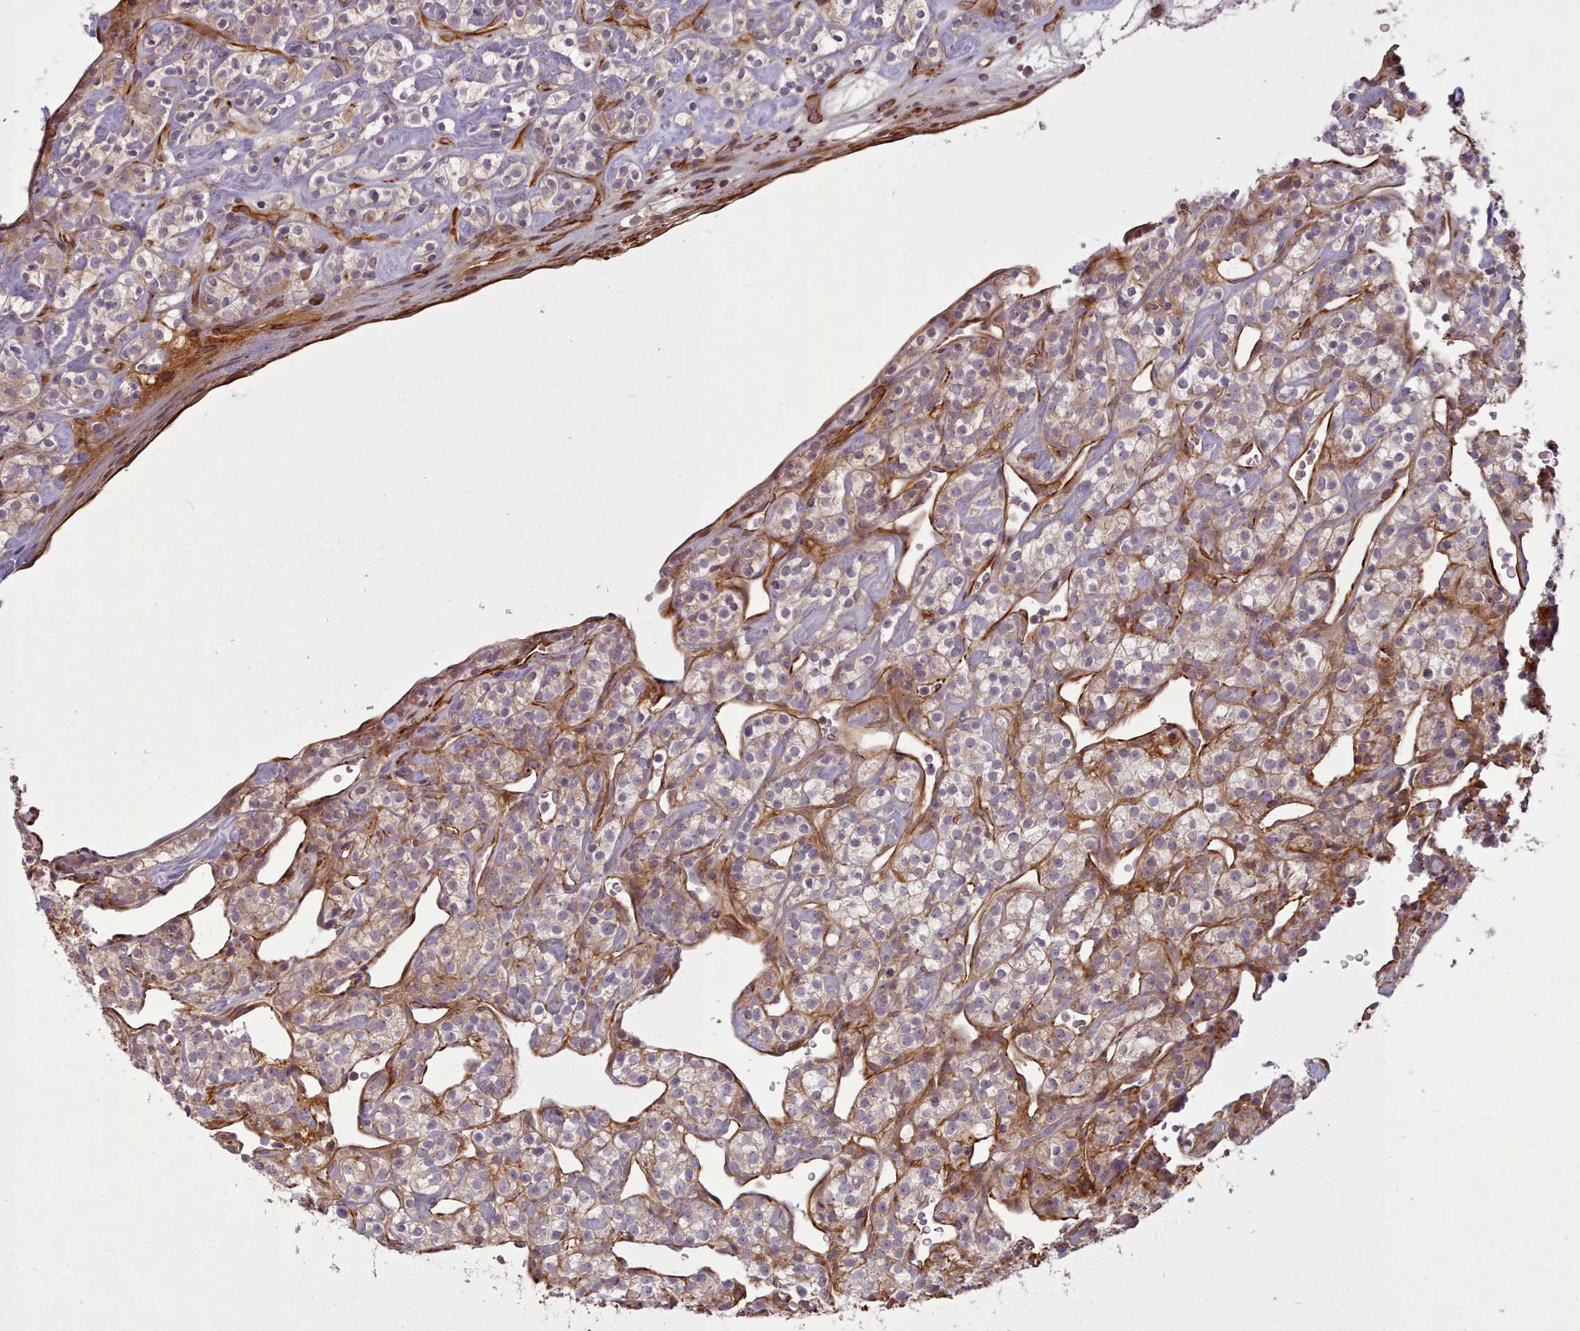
{"staining": {"intensity": "moderate", "quantity": "25%-75%", "location": "cytoplasmic/membranous"}, "tissue": "renal cancer", "cell_type": "Tumor cells", "image_type": "cancer", "snomed": [{"axis": "morphology", "description": "Adenocarcinoma, NOS"}, {"axis": "topography", "description": "Kidney"}], "caption": "Moderate cytoplasmic/membranous protein positivity is present in about 25%-75% of tumor cells in renal cancer (adenocarcinoma). (DAB (3,3'-diaminobenzidine) = brown stain, brightfield microscopy at high magnification).", "gene": "GBGT1", "patient": {"sex": "male", "age": 77}}